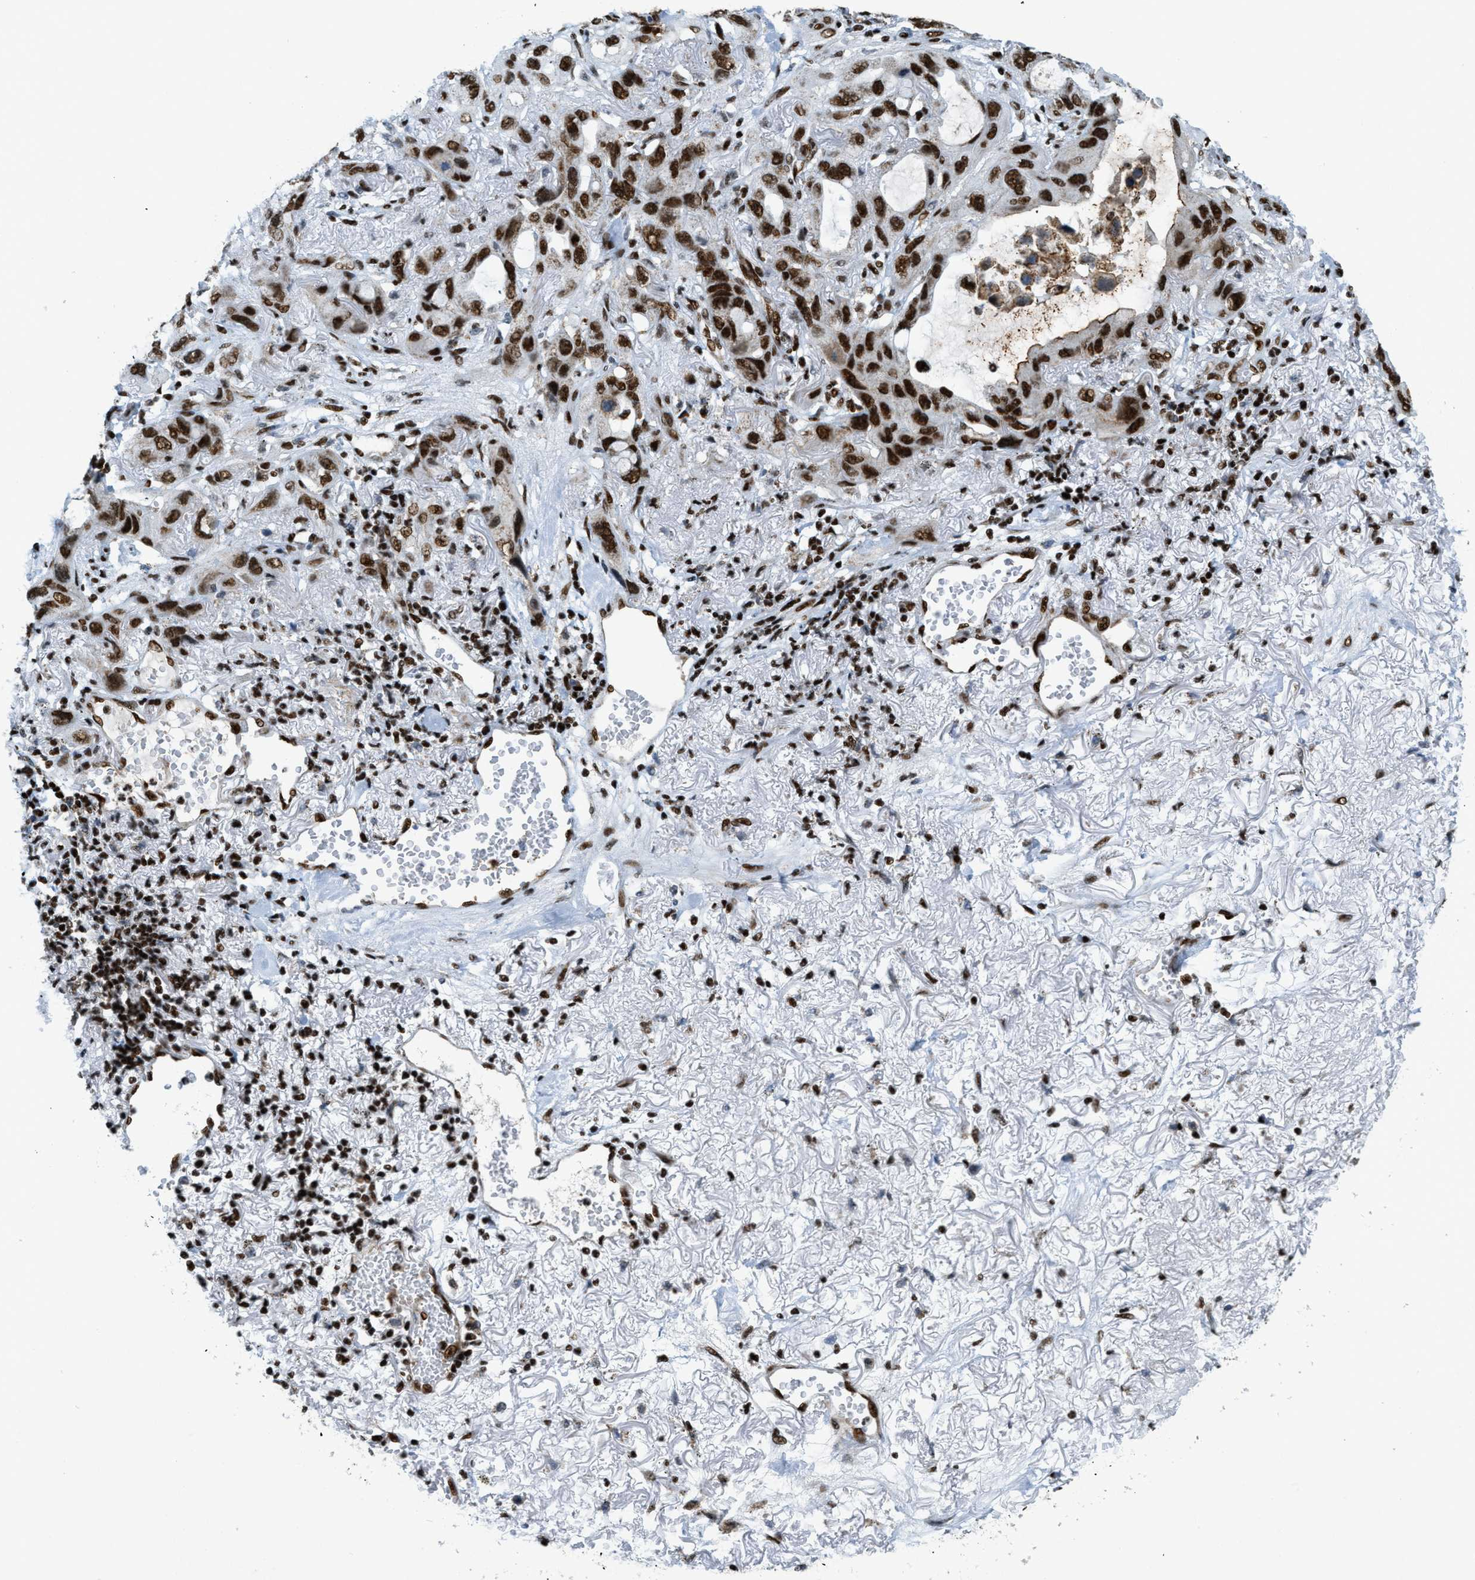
{"staining": {"intensity": "strong", "quantity": ">75%", "location": "nuclear"}, "tissue": "lung cancer", "cell_type": "Tumor cells", "image_type": "cancer", "snomed": [{"axis": "morphology", "description": "Squamous cell carcinoma, NOS"}, {"axis": "topography", "description": "Lung"}], "caption": "Immunohistochemistry (IHC) photomicrograph of neoplastic tissue: lung cancer (squamous cell carcinoma) stained using immunohistochemistry (IHC) exhibits high levels of strong protein expression localized specifically in the nuclear of tumor cells, appearing as a nuclear brown color.", "gene": "GABPB1", "patient": {"sex": "female", "age": 73}}